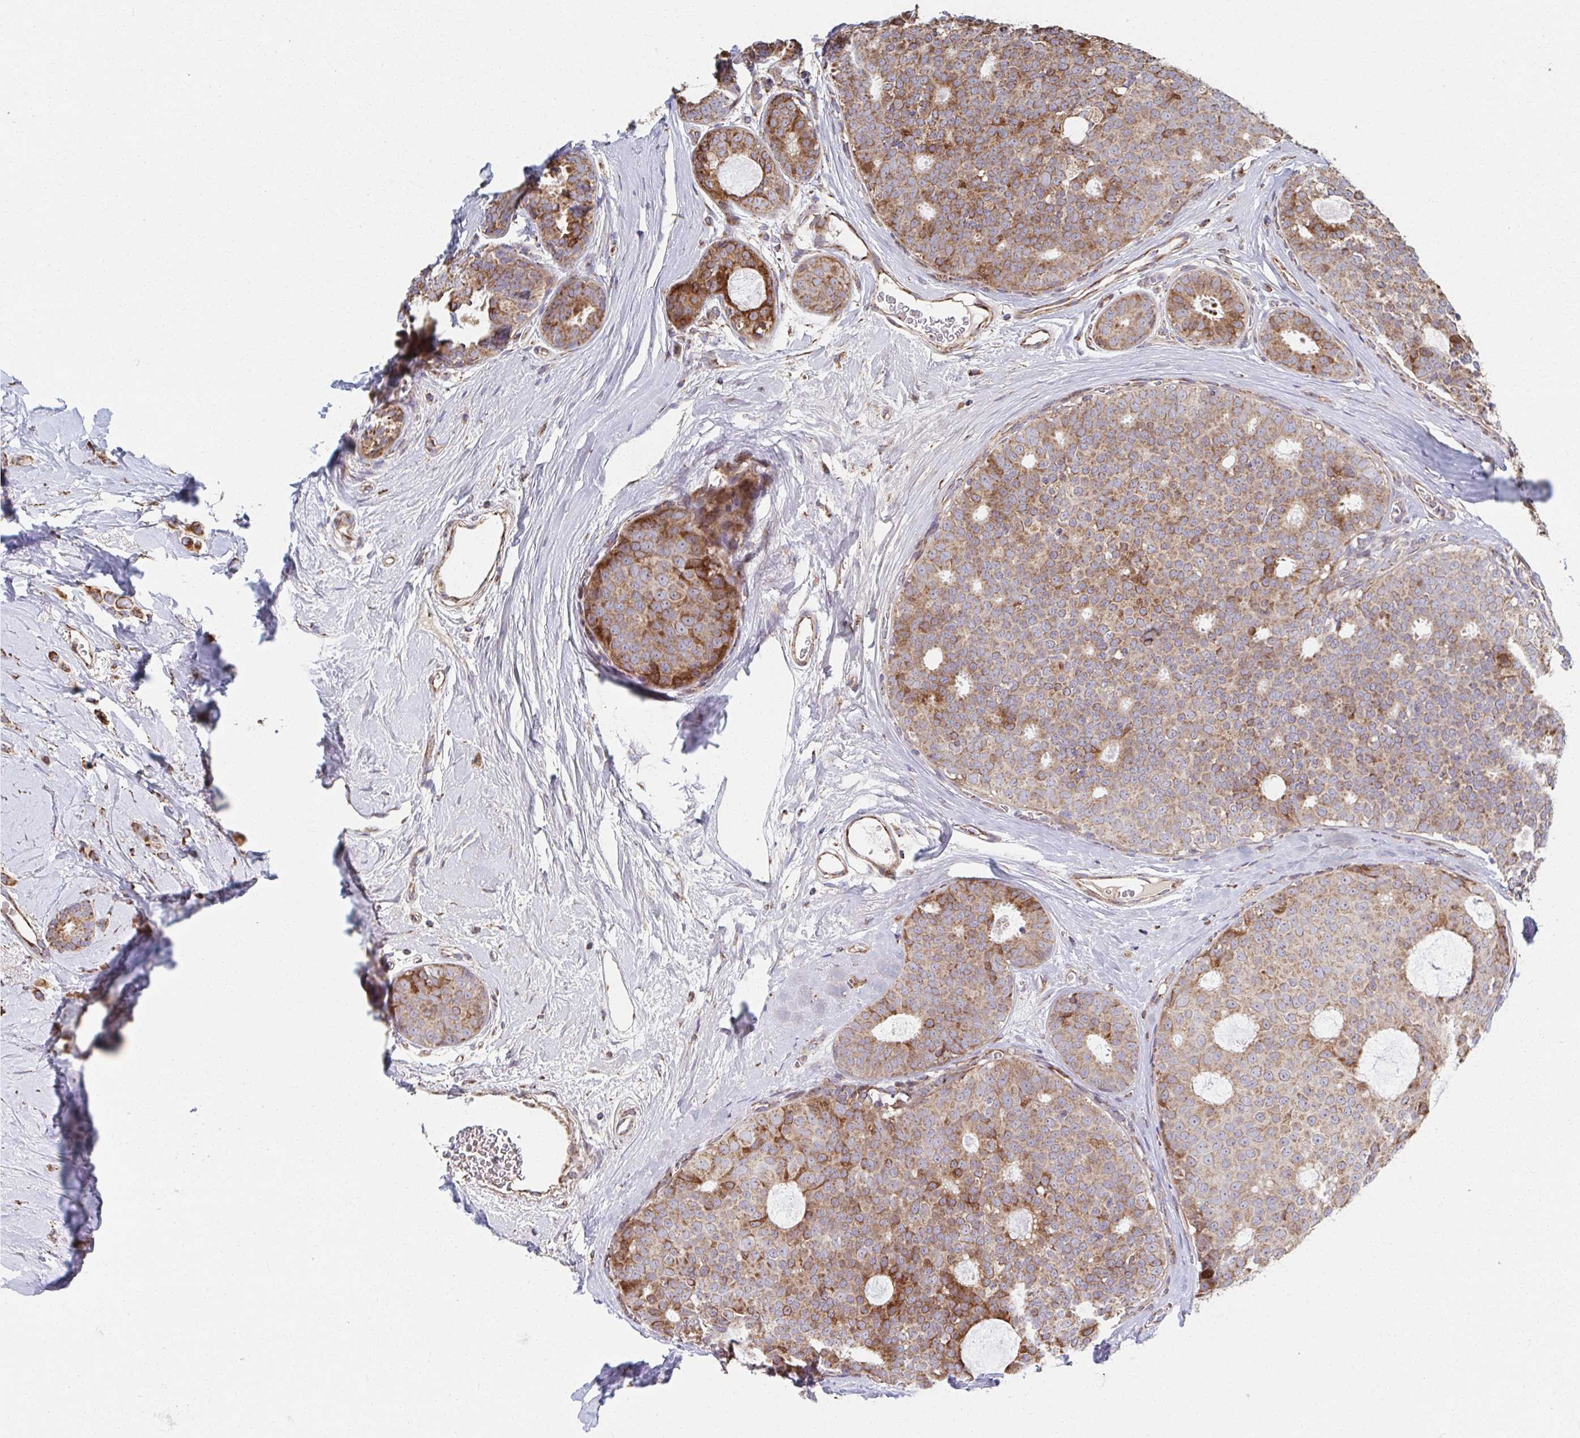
{"staining": {"intensity": "moderate", "quantity": ">75%", "location": "cytoplasmic/membranous"}, "tissue": "breast cancer", "cell_type": "Tumor cells", "image_type": "cancer", "snomed": [{"axis": "morphology", "description": "Duct carcinoma"}, {"axis": "topography", "description": "Breast"}], "caption": "Immunohistochemistry (IHC) photomicrograph of breast cancer (invasive ductal carcinoma) stained for a protein (brown), which reveals medium levels of moderate cytoplasmic/membranous expression in about >75% of tumor cells.", "gene": "SAT1", "patient": {"sex": "female", "age": 45}}